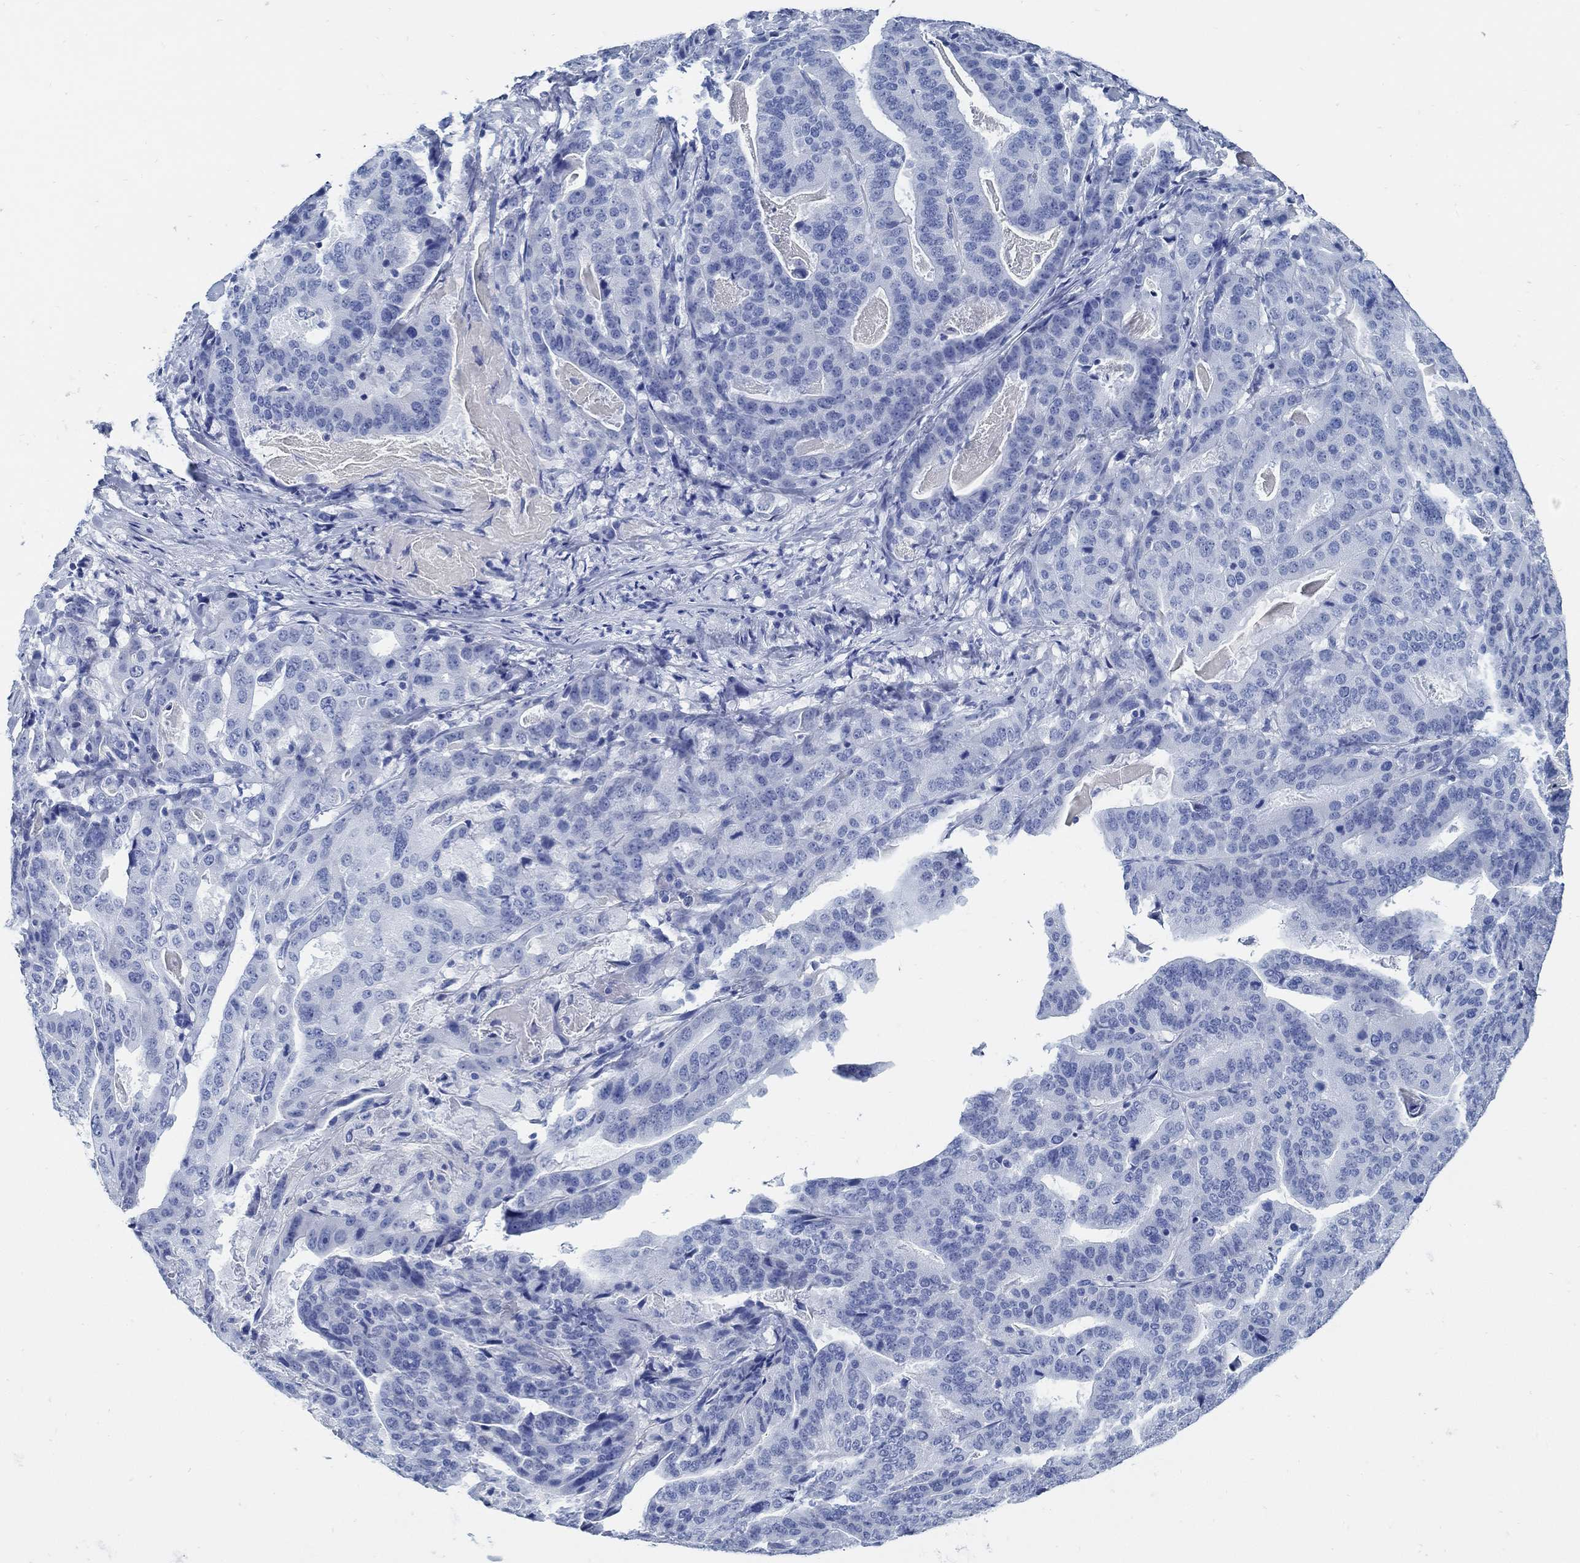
{"staining": {"intensity": "negative", "quantity": "none", "location": "none"}, "tissue": "stomach cancer", "cell_type": "Tumor cells", "image_type": "cancer", "snomed": [{"axis": "morphology", "description": "Adenocarcinoma, NOS"}, {"axis": "topography", "description": "Stomach"}], "caption": "DAB (3,3'-diaminobenzidine) immunohistochemical staining of human stomach adenocarcinoma demonstrates no significant staining in tumor cells.", "gene": "SLC45A1", "patient": {"sex": "male", "age": 48}}